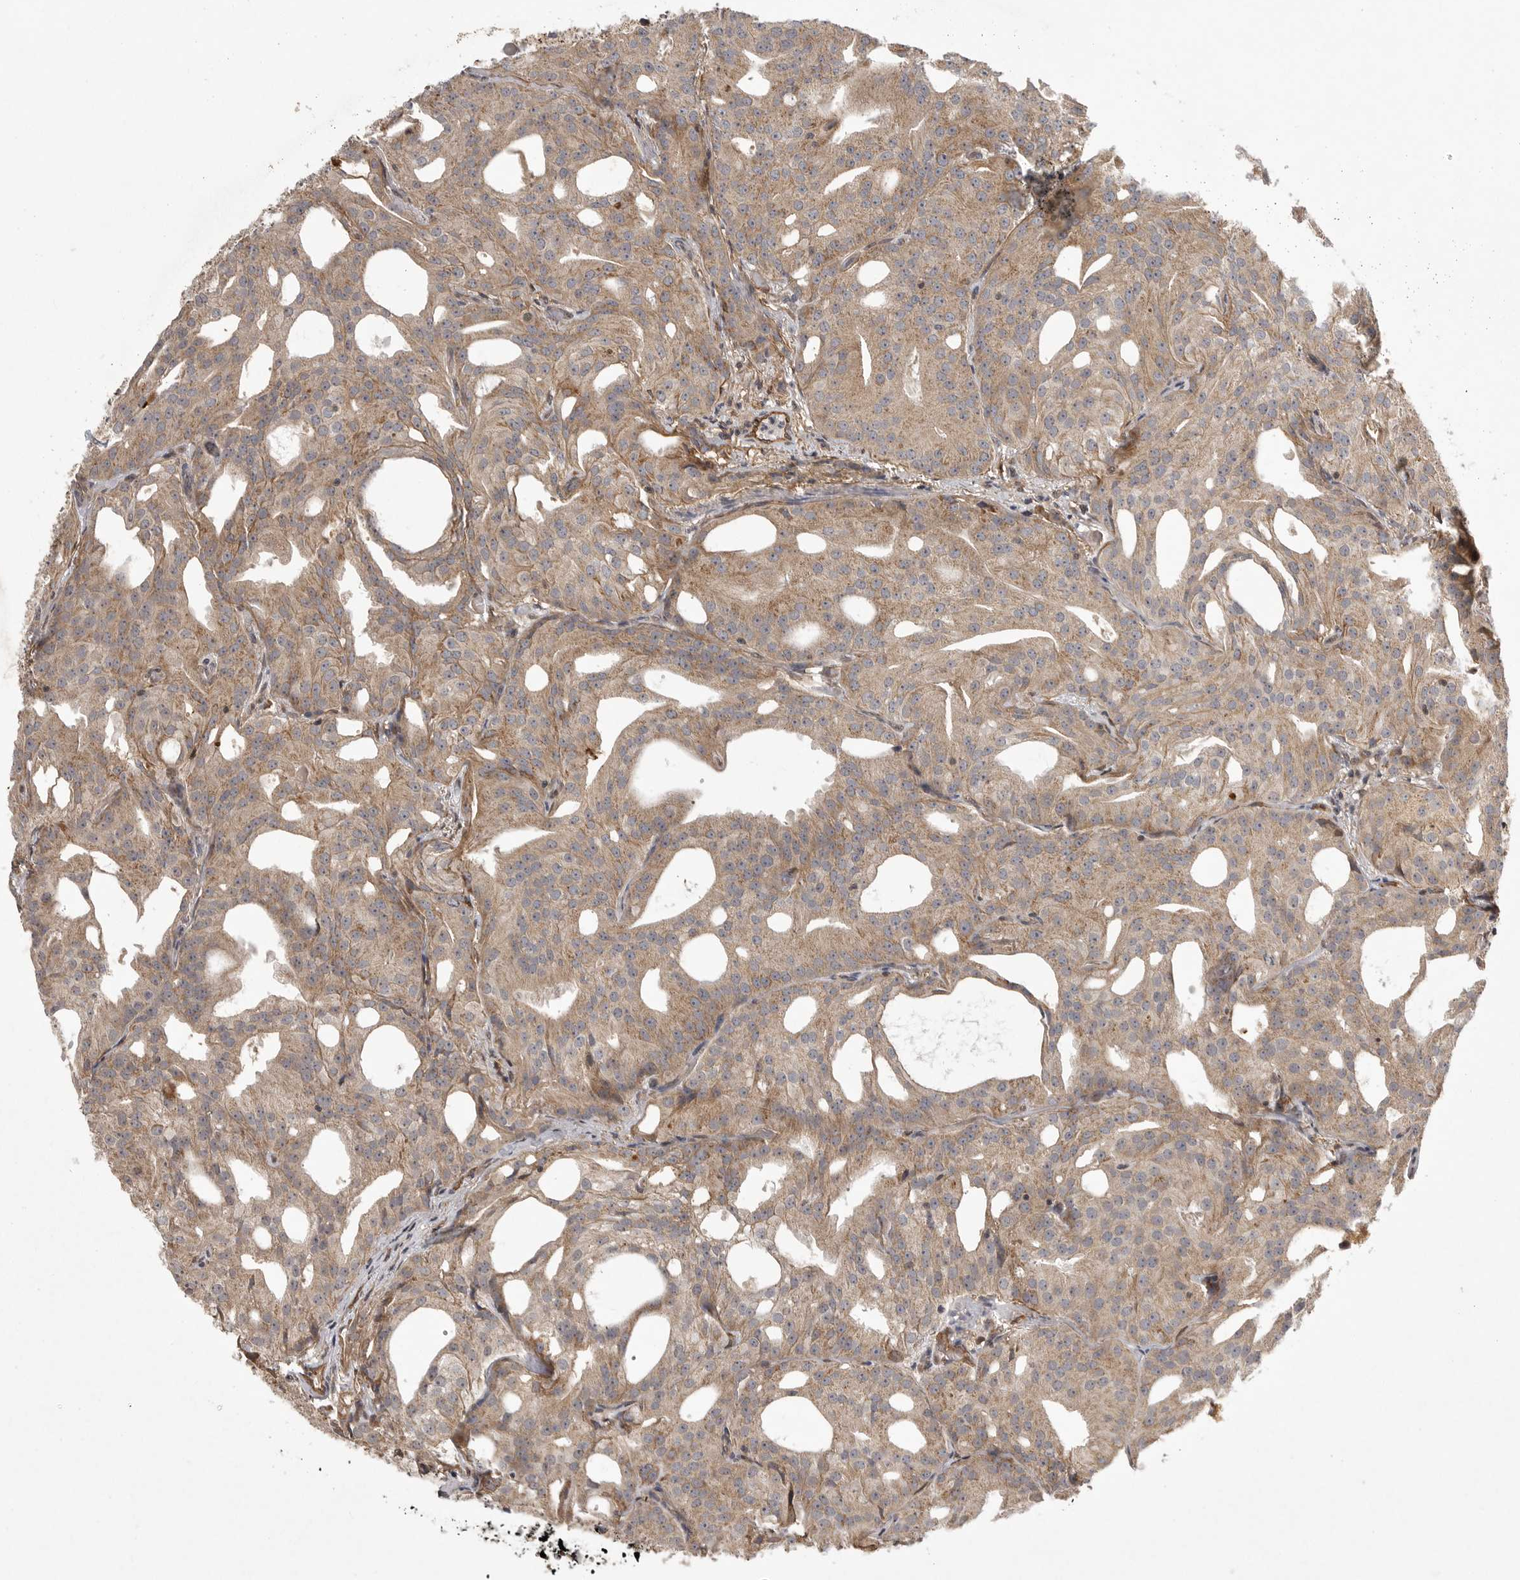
{"staining": {"intensity": "moderate", "quantity": ">75%", "location": "cytoplasmic/membranous"}, "tissue": "prostate cancer", "cell_type": "Tumor cells", "image_type": "cancer", "snomed": [{"axis": "morphology", "description": "Adenocarcinoma, Medium grade"}, {"axis": "topography", "description": "Prostate"}], "caption": "Immunohistochemistry of prostate cancer shows medium levels of moderate cytoplasmic/membranous staining in approximately >75% of tumor cells.", "gene": "NECTIN1", "patient": {"sex": "male", "age": 88}}